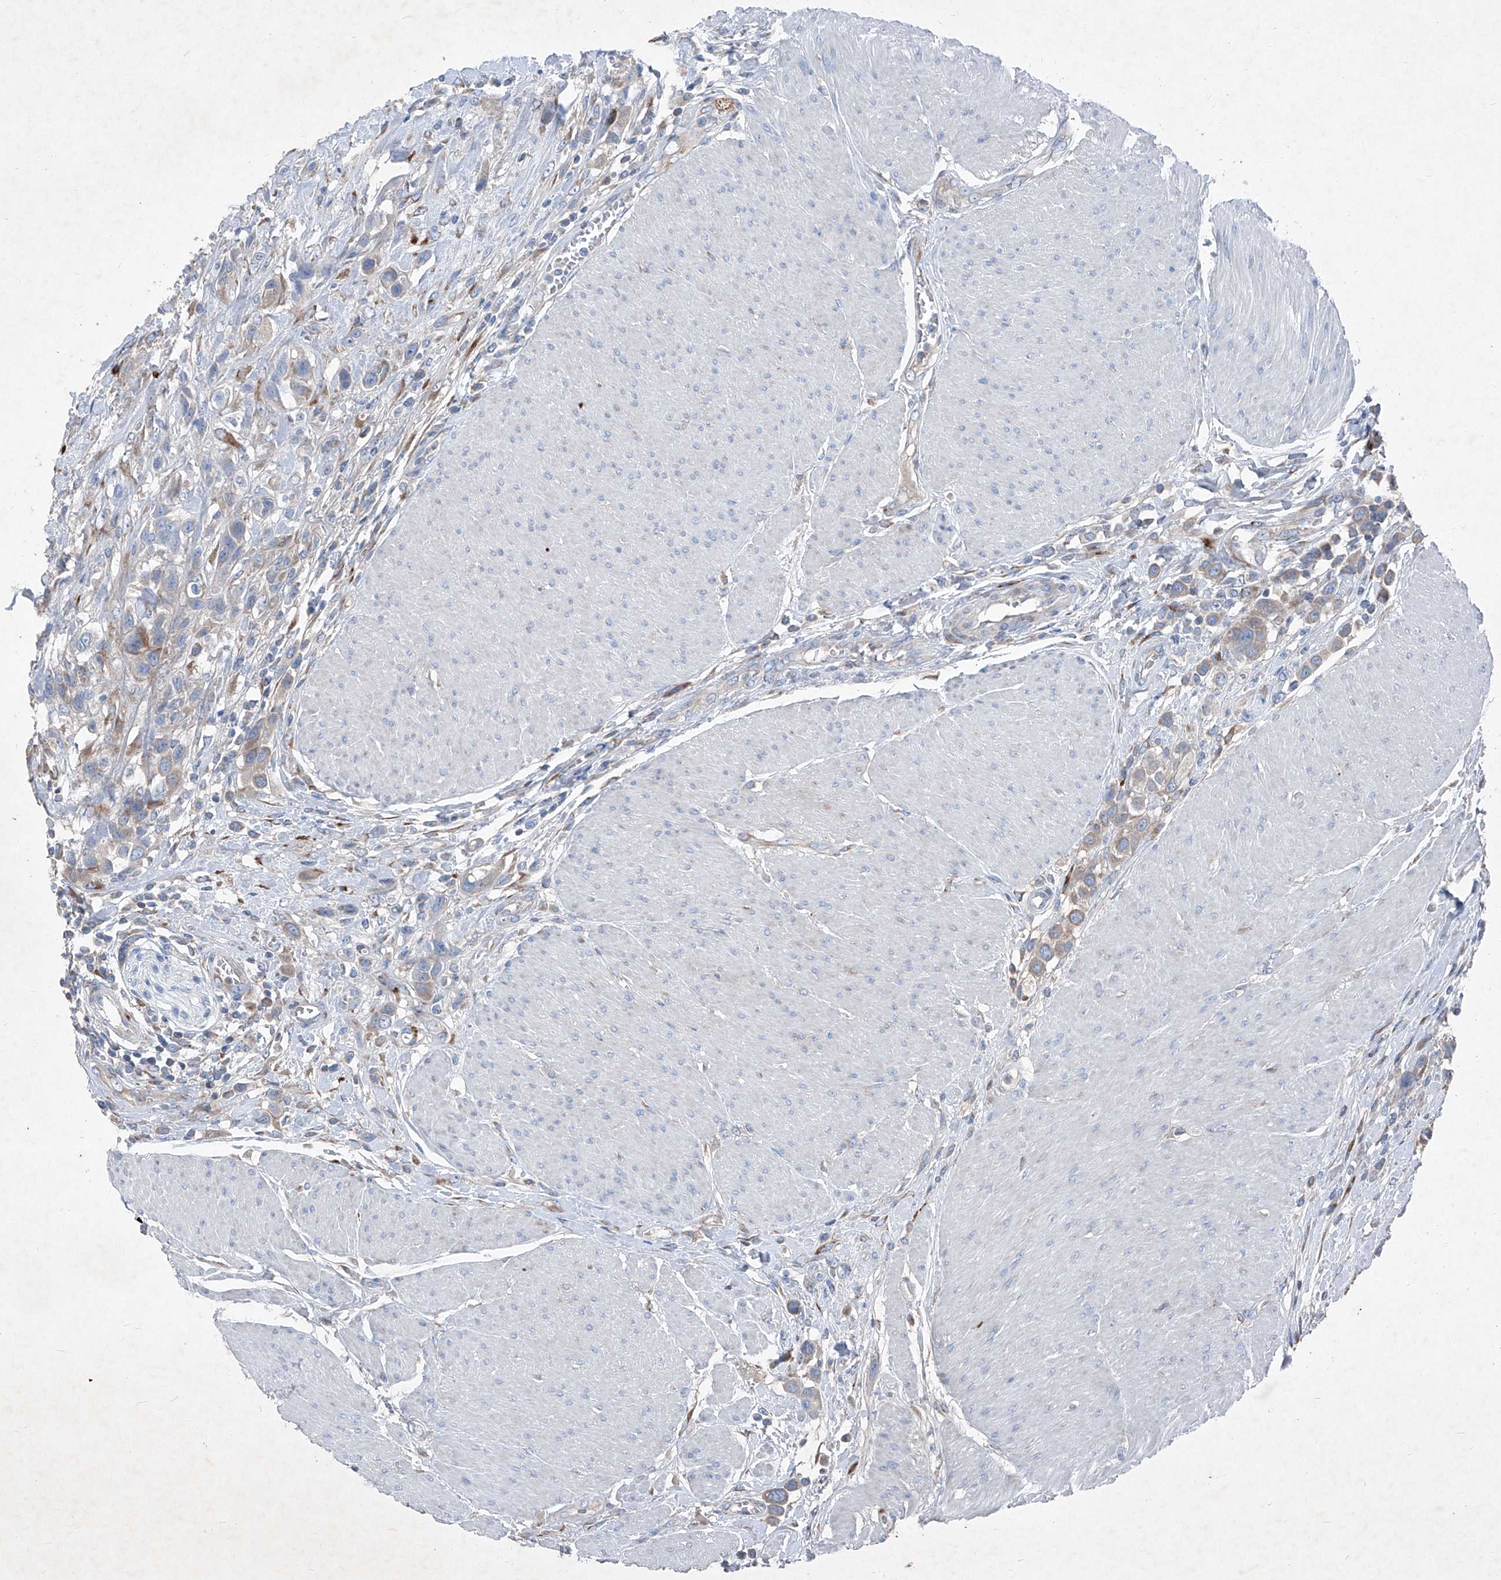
{"staining": {"intensity": "negative", "quantity": "none", "location": "none"}, "tissue": "urothelial cancer", "cell_type": "Tumor cells", "image_type": "cancer", "snomed": [{"axis": "morphology", "description": "Urothelial carcinoma, High grade"}, {"axis": "topography", "description": "Urinary bladder"}], "caption": "Immunohistochemistry histopathology image of urothelial cancer stained for a protein (brown), which shows no staining in tumor cells.", "gene": "IFI27", "patient": {"sex": "male", "age": 50}}